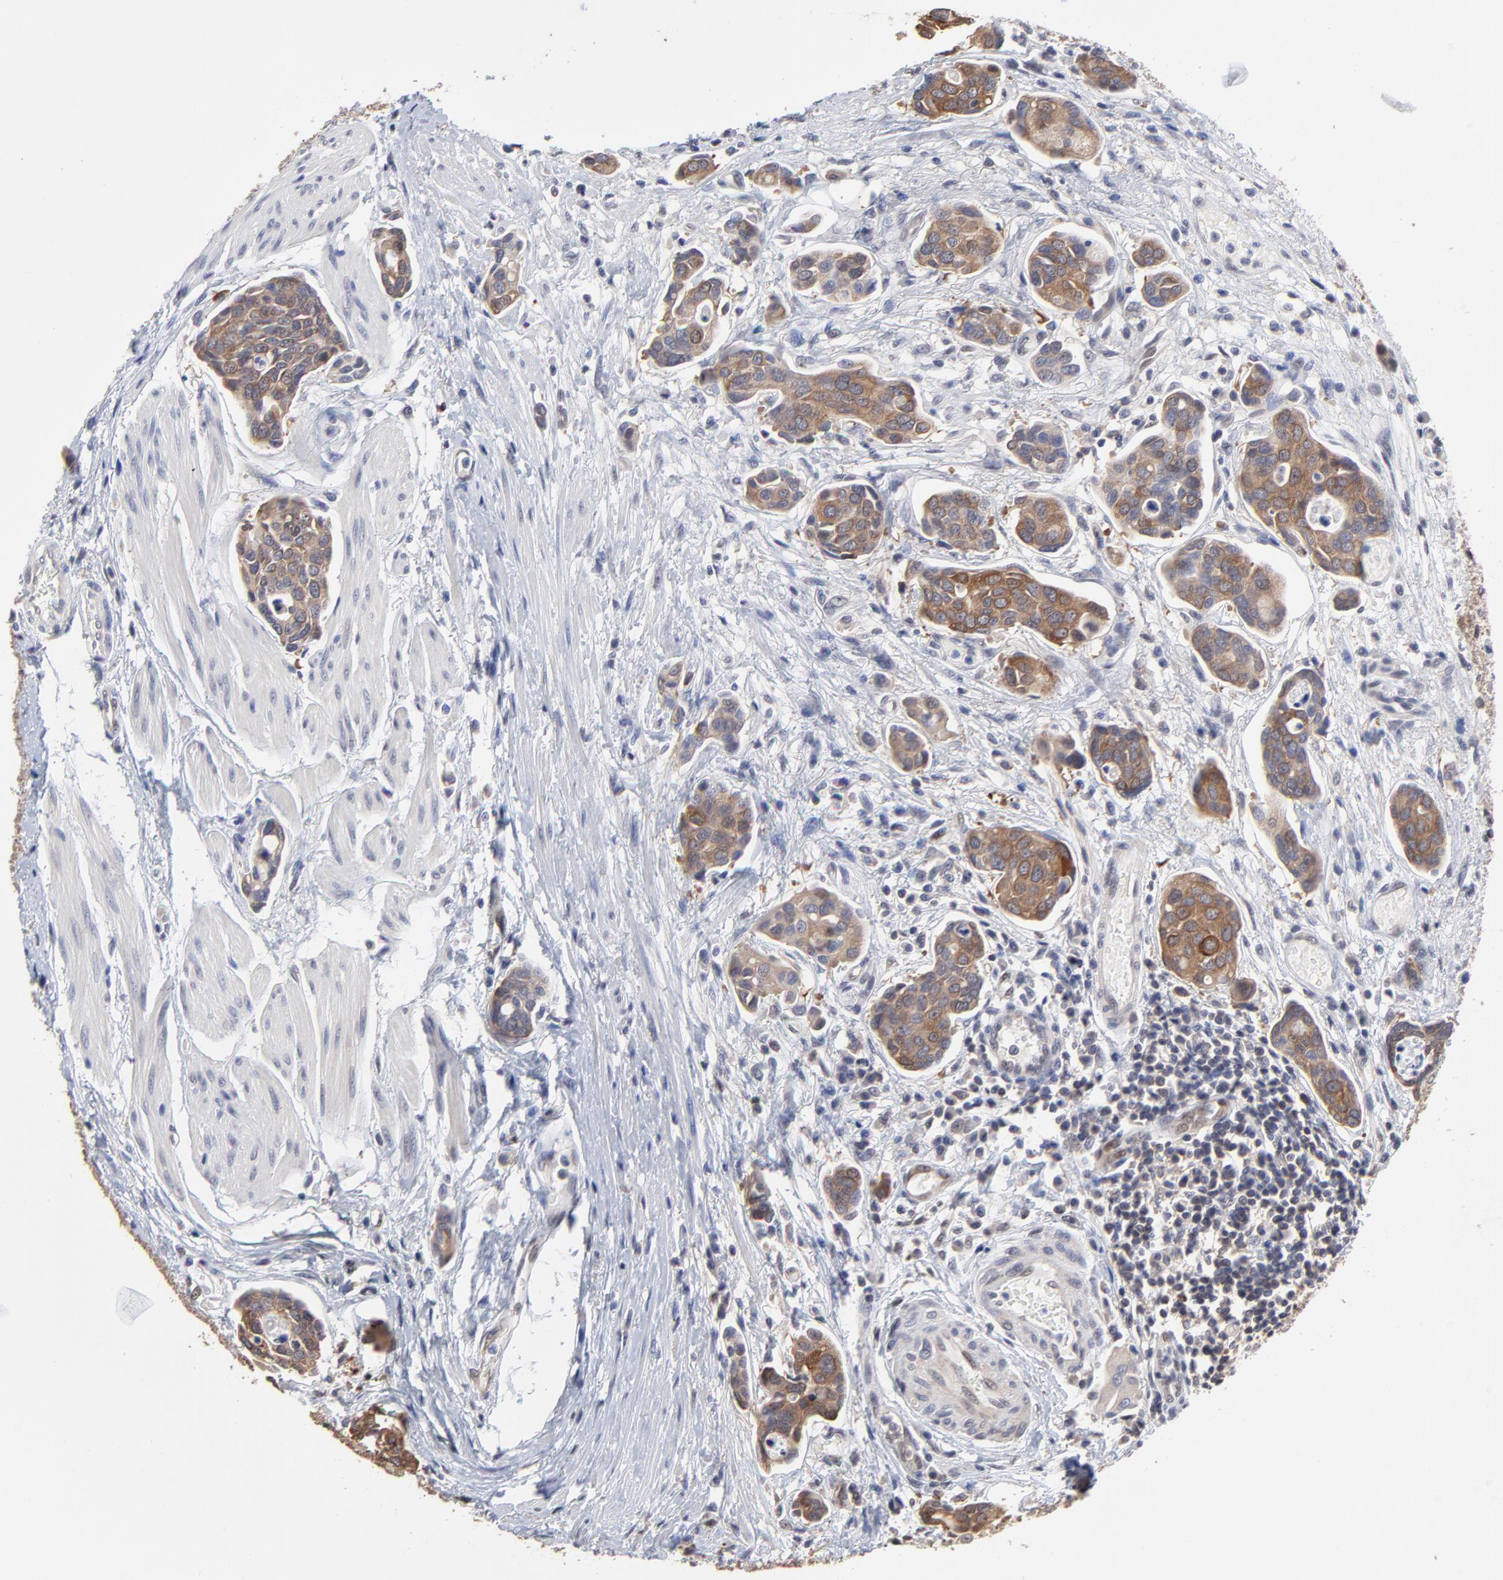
{"staining": {"intensity": "moderate", "quantity": ">75%", "location": "cytoplasmic/membranous"}, "tissue": "urothelial cancer", "cell_type": "Tumor cells", "image_type": "cancer", "snomed": [{"axis": "morphology", "description": "Urothelial carcinoma, High grade"}, {"axis": "topography", "description": "Urinary bladder"}], "caption": "Immunohistochemical staining of high-grade urothelial carcinoma demonstrates medium levels of moderate cytoplasmic/membranous staining in approximately >75% of tumor cells. The protein of interest is stained brown, and the nuclei are stained in blue (DAB IHC with brightfield microscopy, high magnification).", "gene": "CCT2", "patient": {"sex": "male", "age": 78}}